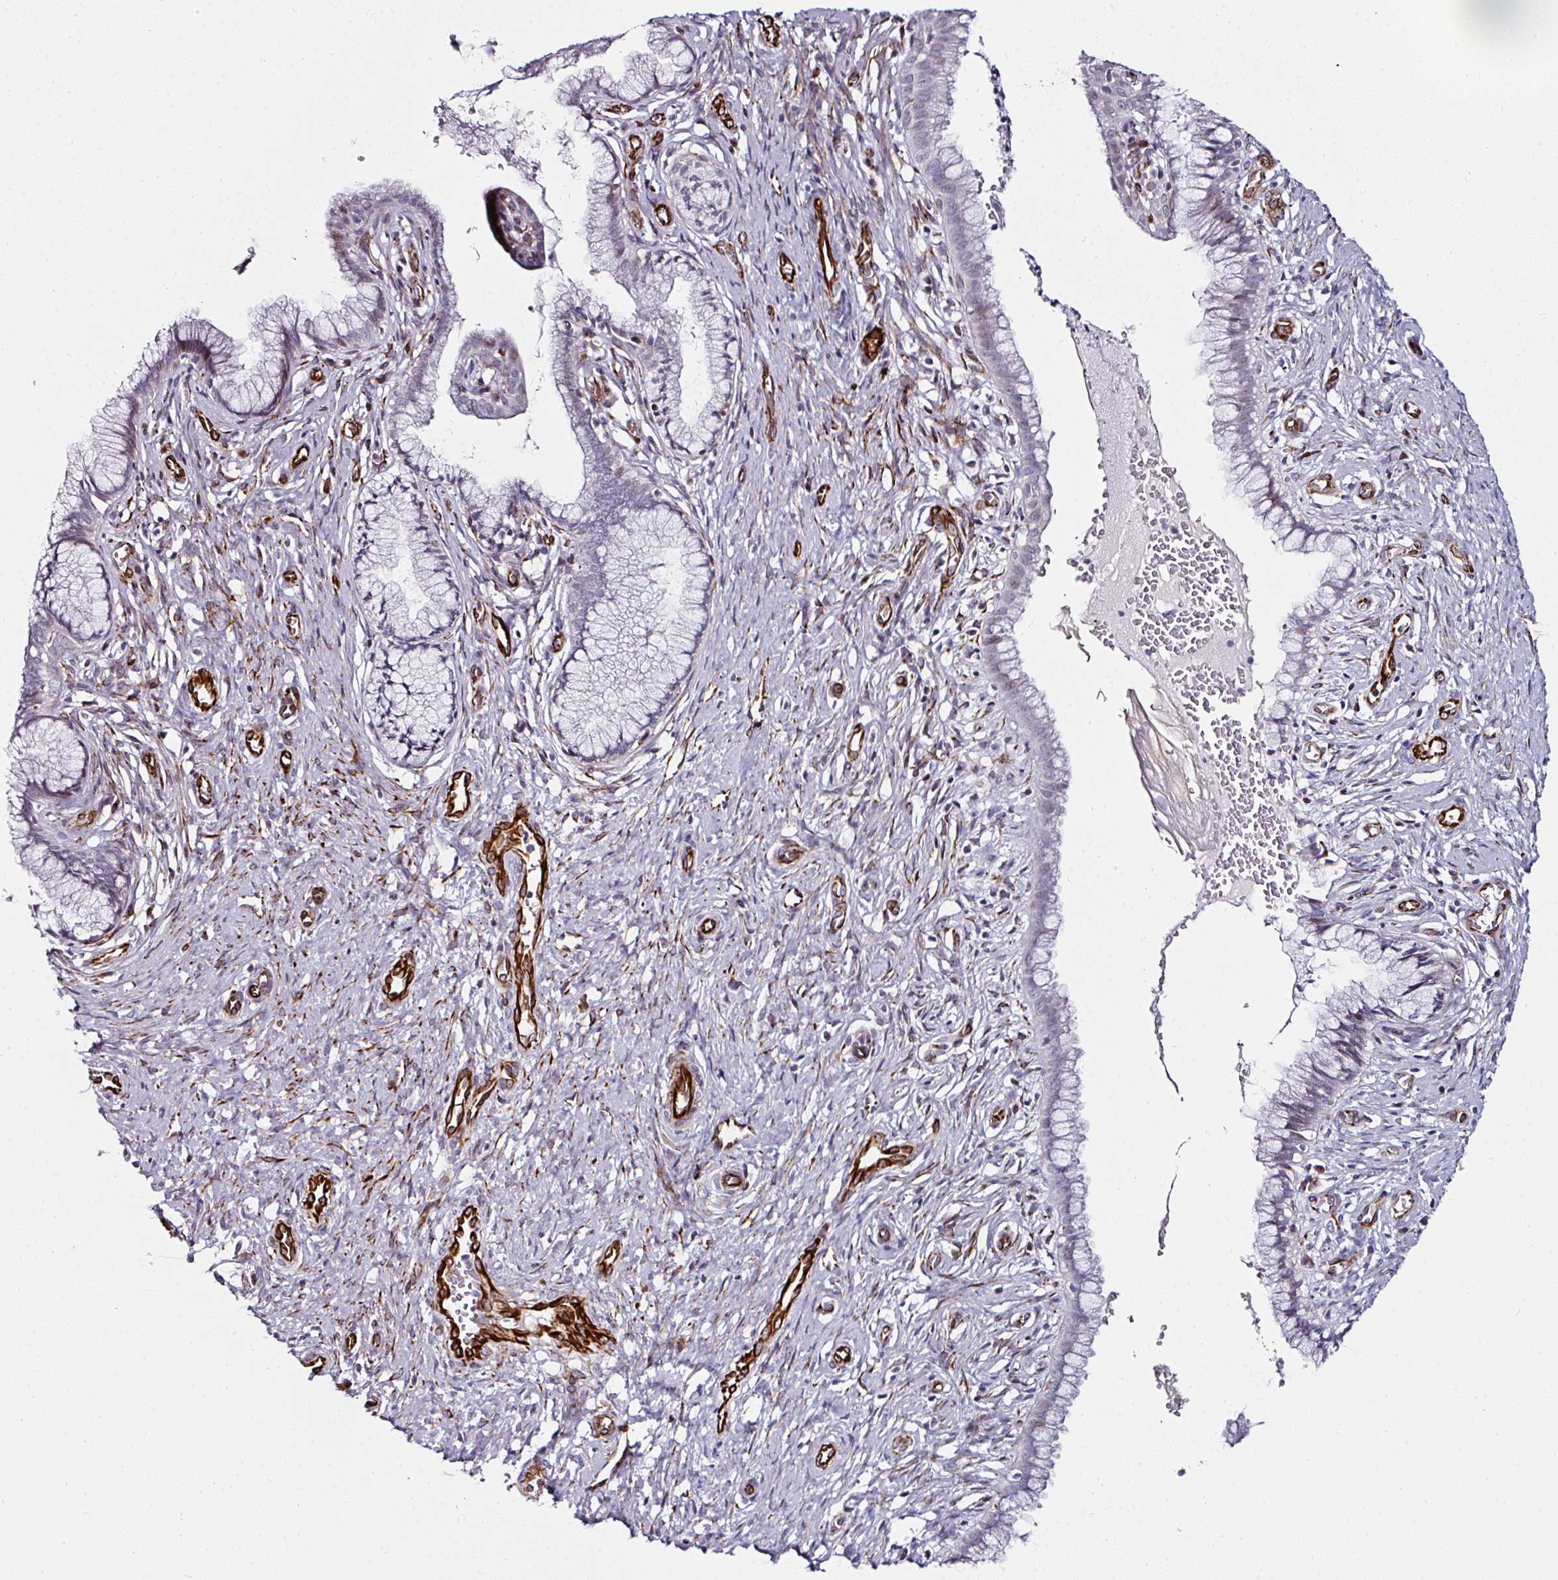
{"staining": {"intensity": "weak", "quantity": "<25%", "location": "nuclear"}, "tissue": "cervix", "cell_type": "Glandular cells", "image_type": "normal", "snomed": [{"axis": "morphology", "description": "Normal tissue, NOS"}, {"axis": "topography", "description": "Cervix"}], "caption": "Glandular cells show no significant protein staining in unremarkable cervix. Nuclei are stained in blue.", "gene": "TMPRSS9", "patient": {"sex": "female", "age": 36}}